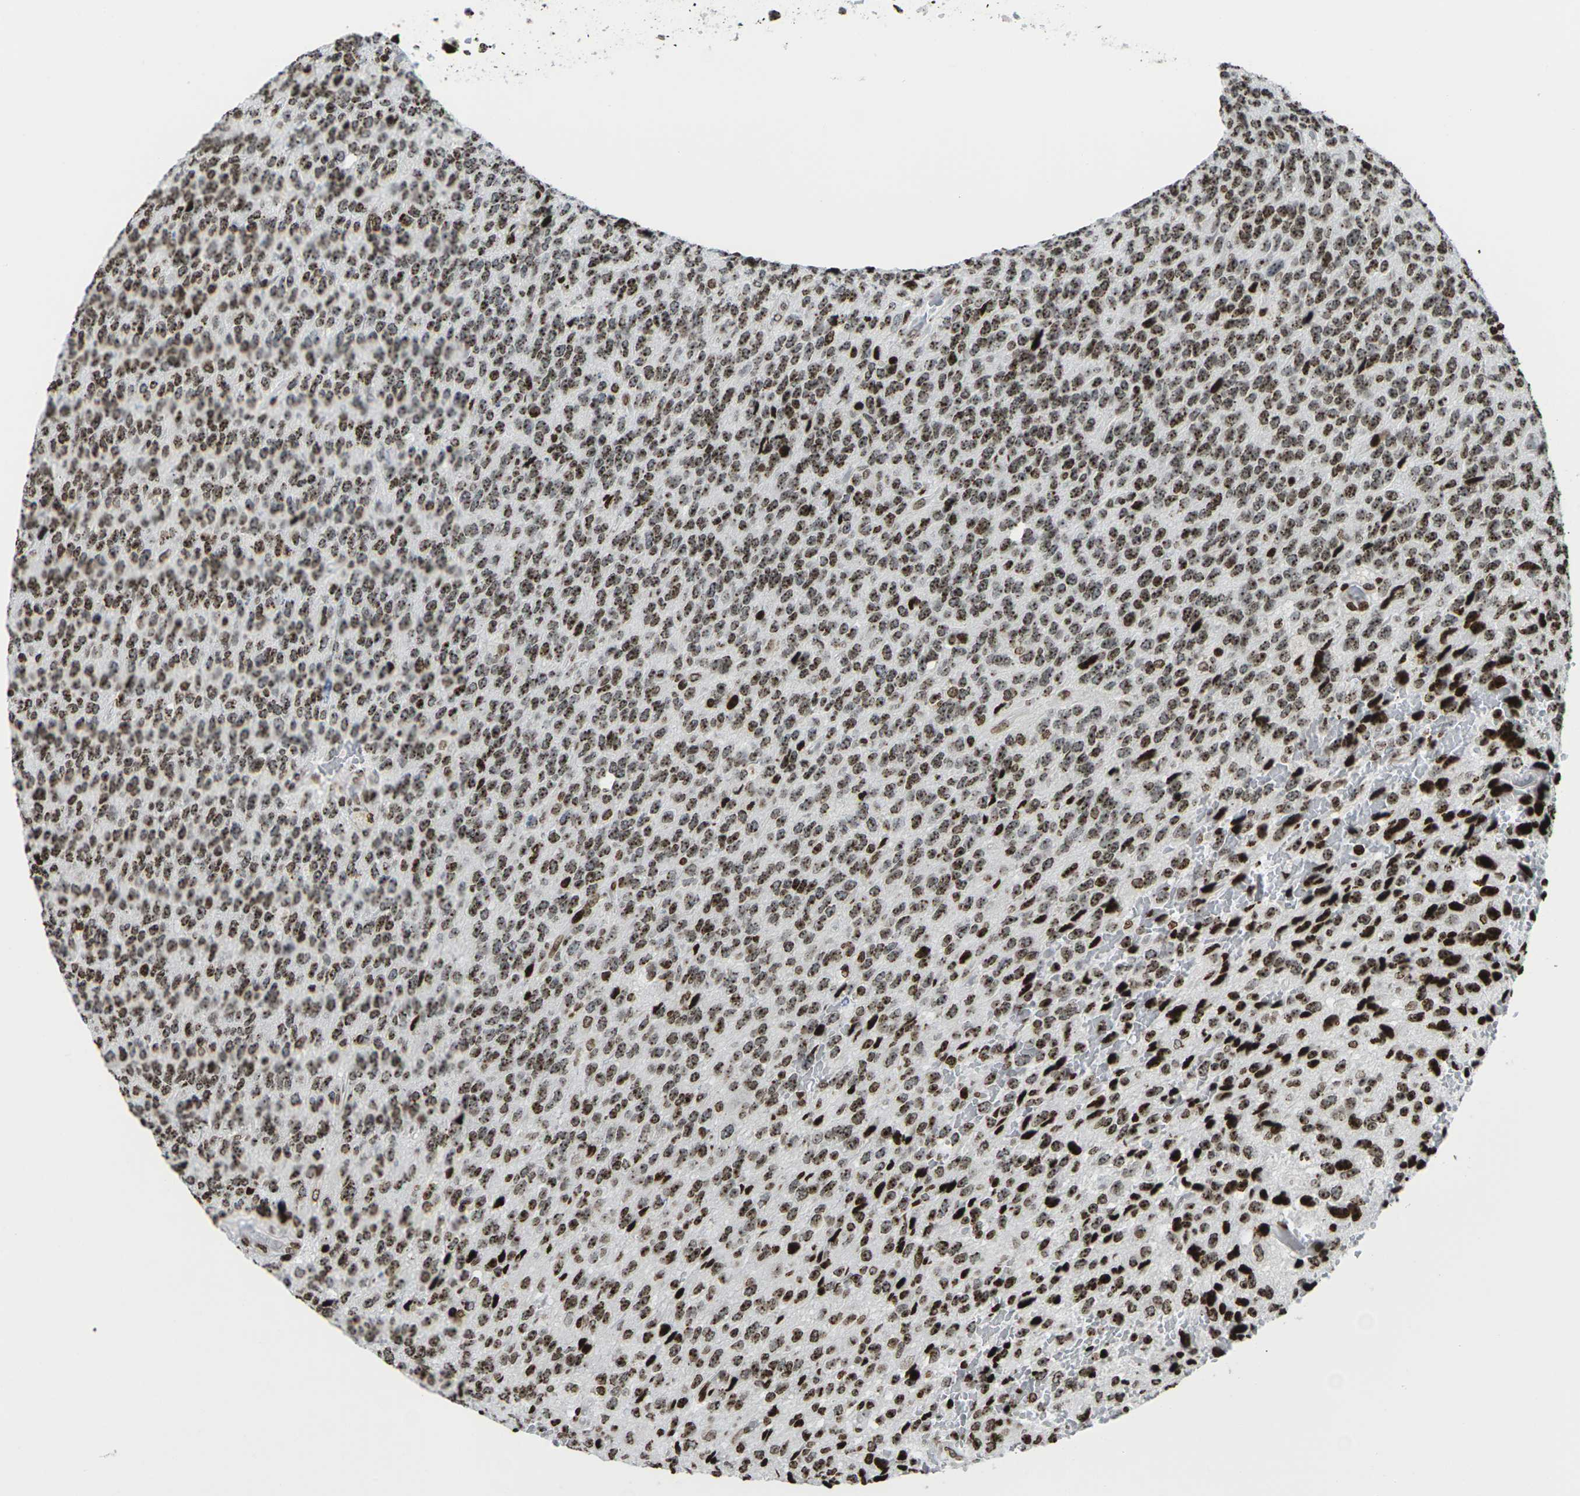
{"staining": {"intensity": "strong", "quantity": ">75%", "location": "nuclear"}, "tissue": "glioma", "cell_type": "Tumor cells", "image_type": "cancer", "snomed": [{"axis": "morphology", "description": "Glioma, malignant, High grade"}, {"axis": "topography", "description": "pancreas cauda"}], "caption": "Strong nuclear expression is present in about >75% of tumor cells in high-grade glioma (malignant).", "gene": "H1-4", "patient": {"sex": "male", "age": 60}}